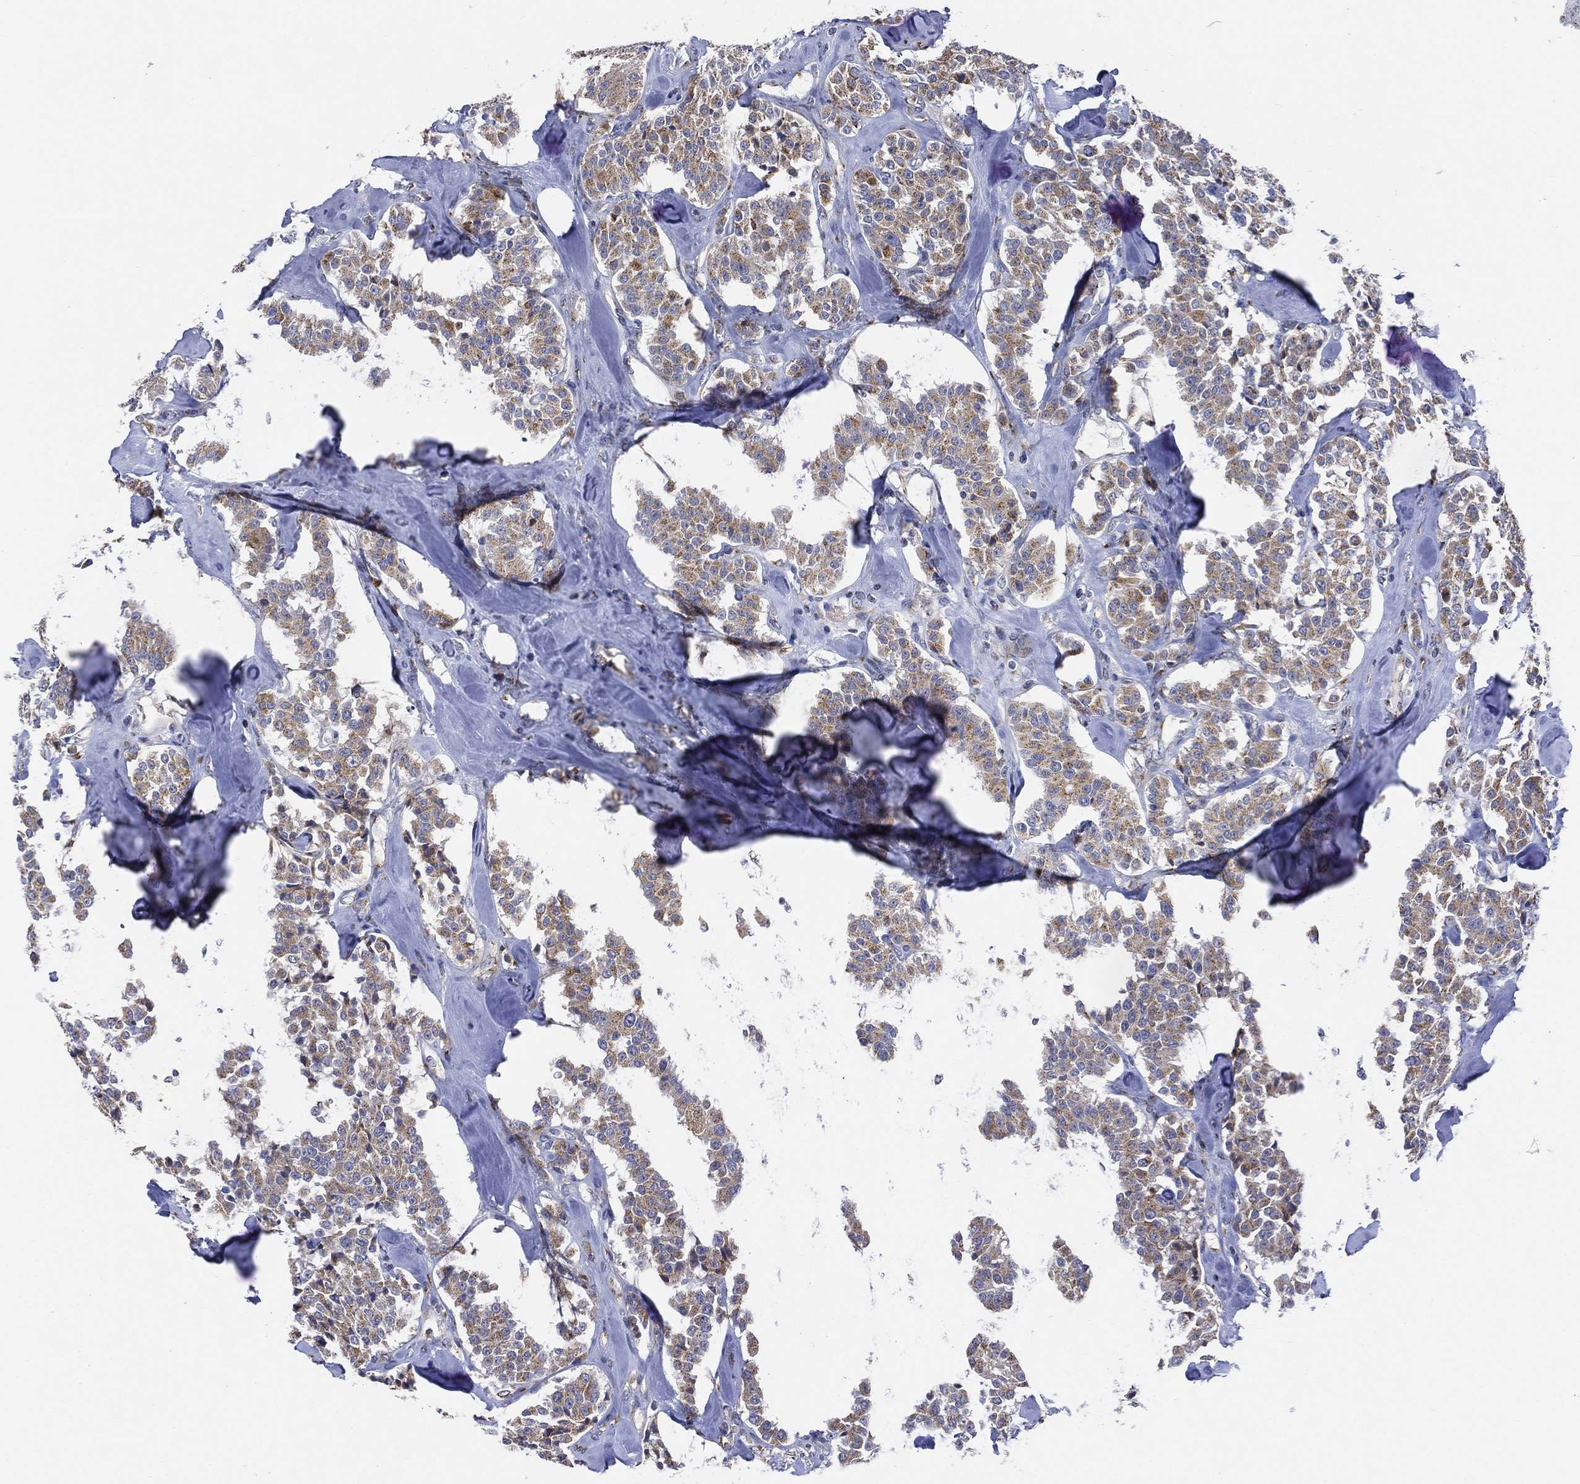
{"staining": {"intensity": "moderate", "quantity": ">75%", "location": "cytoplasmic/membranous"}, "tissue": "carcinoid", "cell_type": "Tumor cells", "image_type": "cancer", "snomed": [{"axis": "morphology", "description": "Carcinoid, malignant, NOS"}, {"axis": "topography", "description": "Pancreas"}], "caption": "Immunohistochemical staining of human carcinoid displays moderate cytoplasmic/membranous protein positivity in approximately >75% of tumor cells. (brown staining indicates protein expression, while blue staining denotes nuclei).", "gene": "TICAM1", "patient": {"sex": "male", "age": 41}}